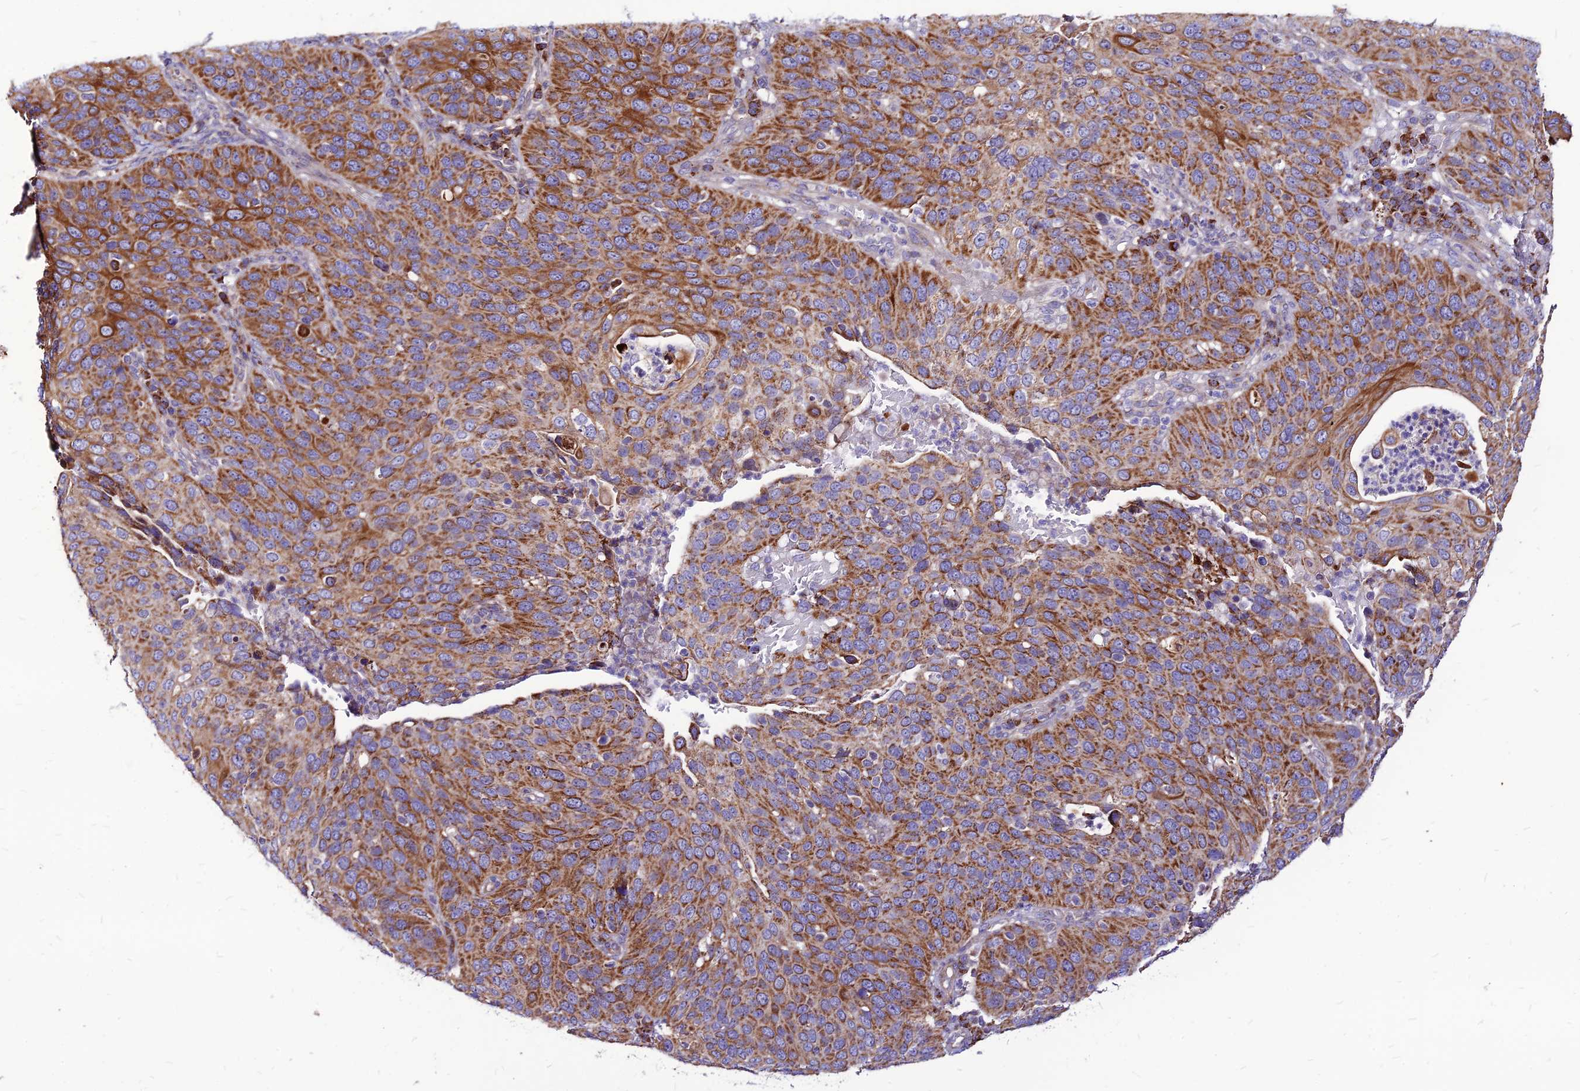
{"staining": {"intensity": "moderate", "quantity": ">75%", "location": "cytoplasmic/membranous"}, "tissue": "cervical cancer", "cell_type": "Tumor cells", "image_type": "cancer", "snomed": [{"axis": "morphology", "description": "Squamous cell carcinoma, NOS"}, {"axis": "topography", "description": "Cervix"}], "caption": "Tumor cells display medium levels of moderate cytoplasmic/membranous positivity in about >75% of cells in human squamous cell carcinoma (cervical). The protein is shown in brown color, while the nuclei are stained blue.", "gene": "ECI1", "patient": {"sex": "female", "age": 36}}